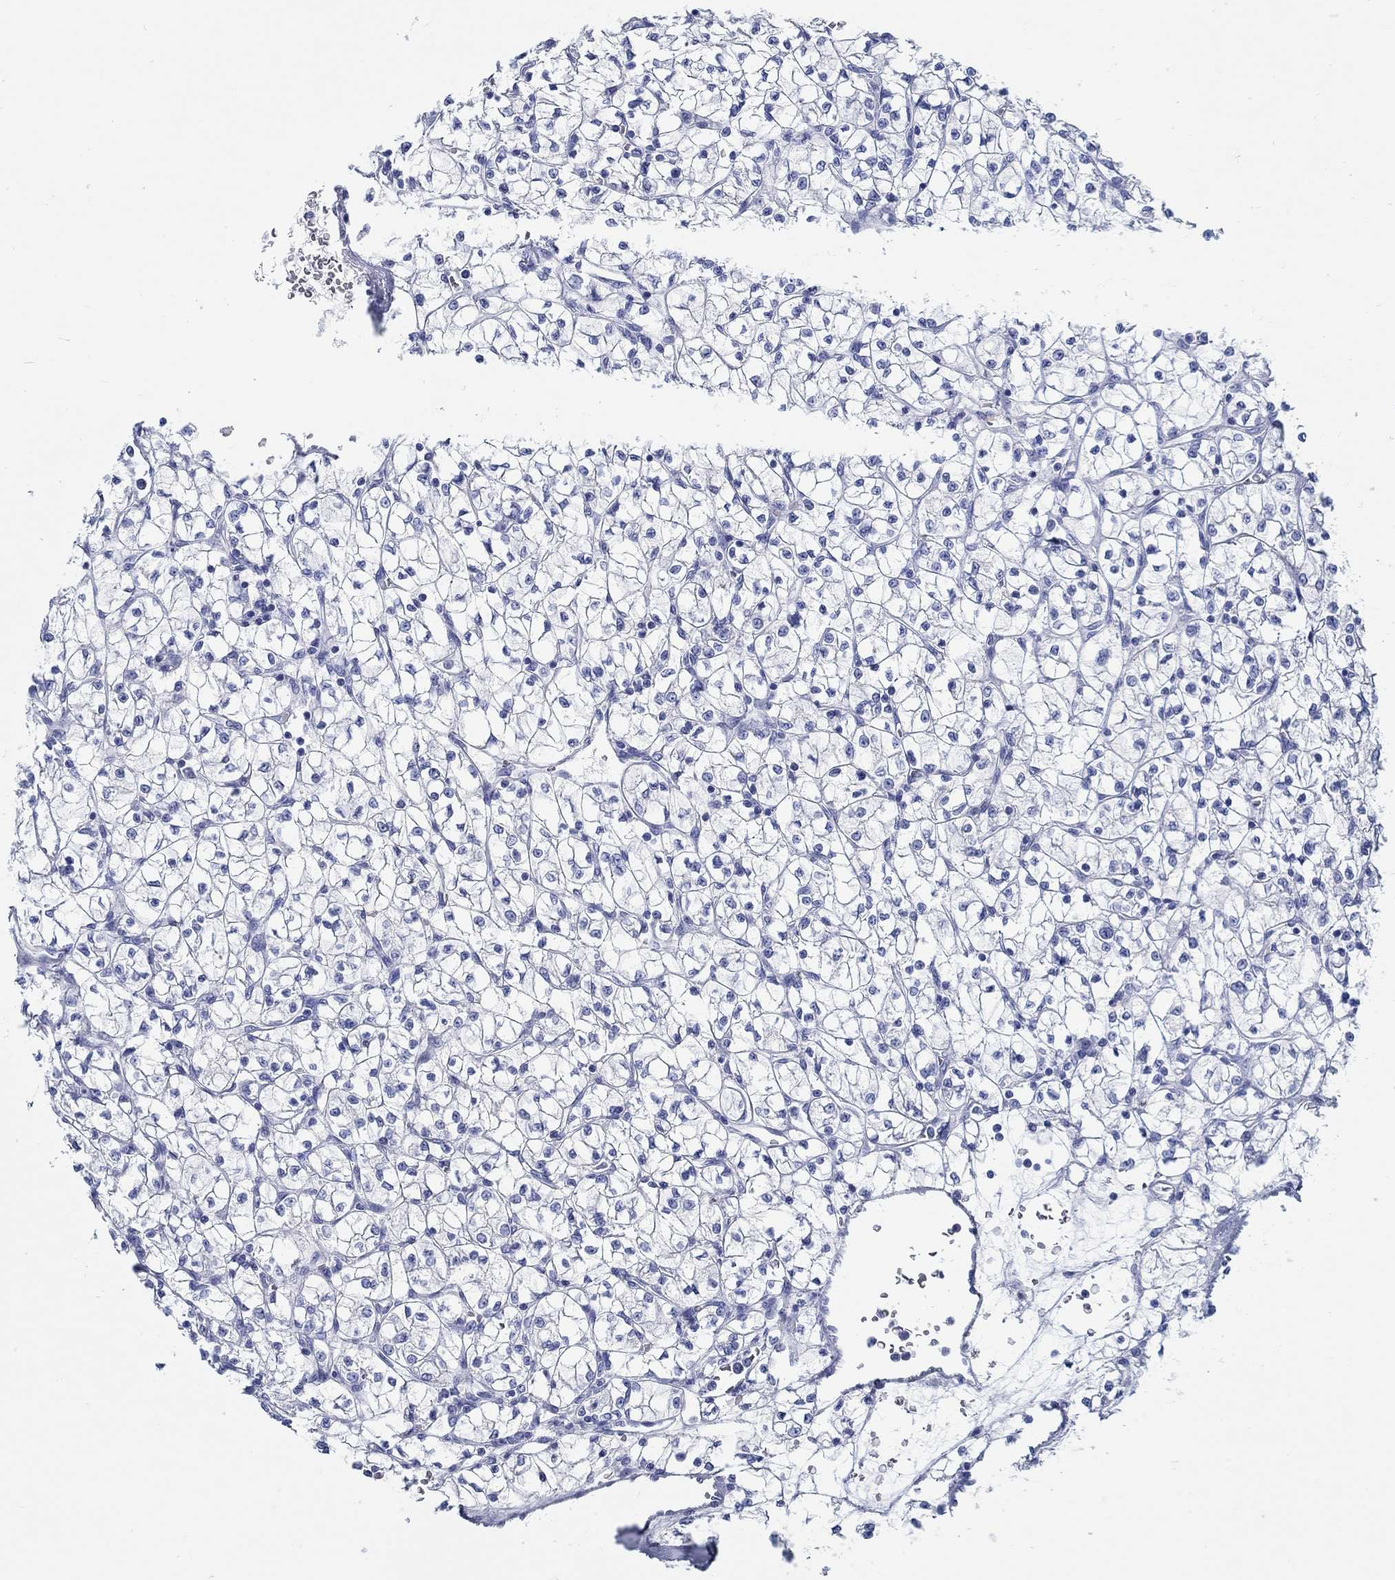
{"staining": {"intensity": "negative", "quantity": "none", "location": "none"}, "tissue": "renal cancer", "cell_type": "Tumor cells", "image_type": "cancer", "snomed": [{"axis": "morphology", "description": "Adenocarcinoma, NOS"}, {"axis": "topography", "description": "Kidney"}], "caption": "A photomicrograph of human renal cancer (adenocarcinoma) is negative for staining in tumor cells. Brightfield microscopy of immunohistochemistry (IHC) stained with DAB (brown) and hematoxylin (blue), captured at high magnification.", "gene": "FBXO2", "patient": {"sex": "female", "age": 64}}